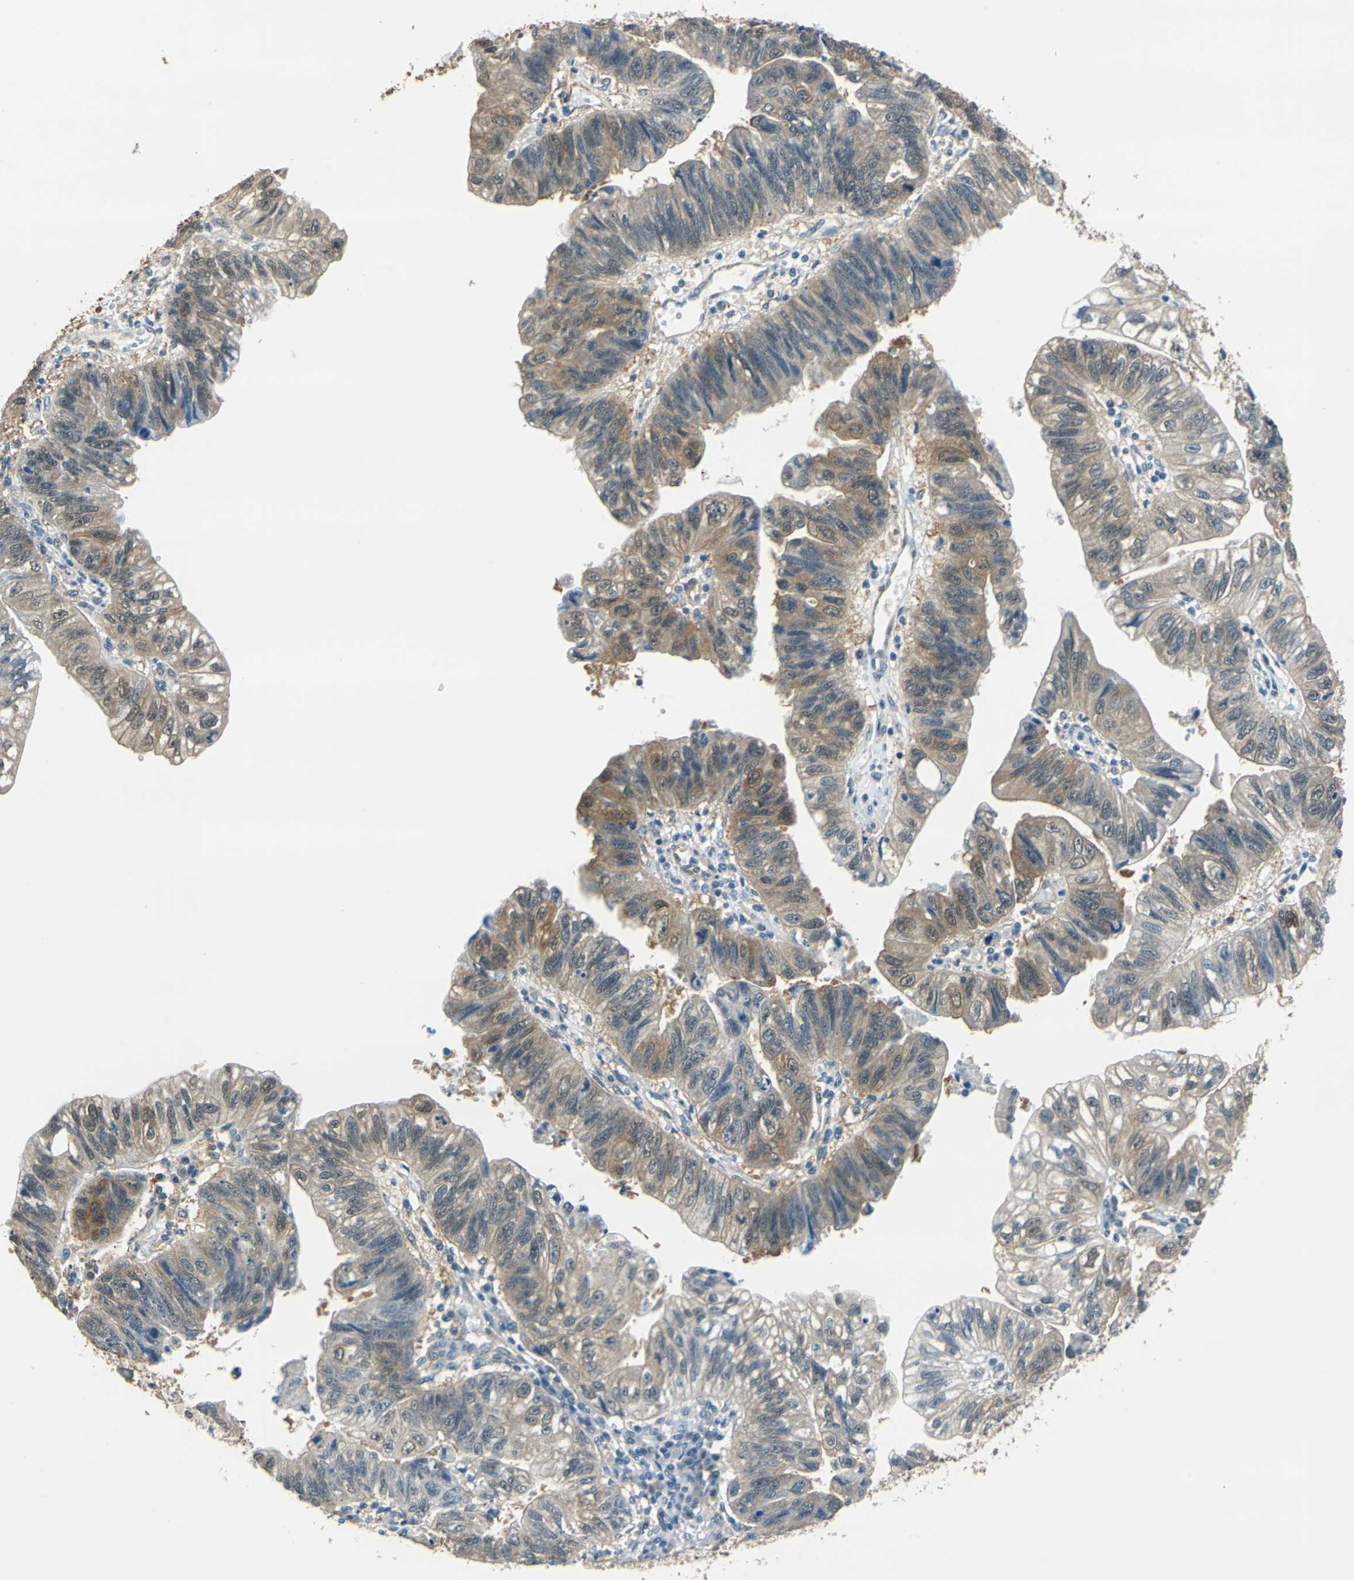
{"staining": {"intensity": "moderate", "quantity": ">75%", "location": "cytoplasmic/membranous"}, "tissue": "stomach cancer", "cell_type": "Tumor cells", "image_type": "cancer", "snomed": [{"axis": "morphology", "description": "Adenocarcinoma, NOS"}, {"axis": "topography", "description": "Stomach"}], "caption": "Immunohistochemical staining of human stomach cancer reveals medium levels of moderate cytoplasmic/membranous staining in about >75% of tumor cells. Nuclei are stained in blue.", "gene": "FKBP4", "patient": {"sex": "male", "age": 59}}